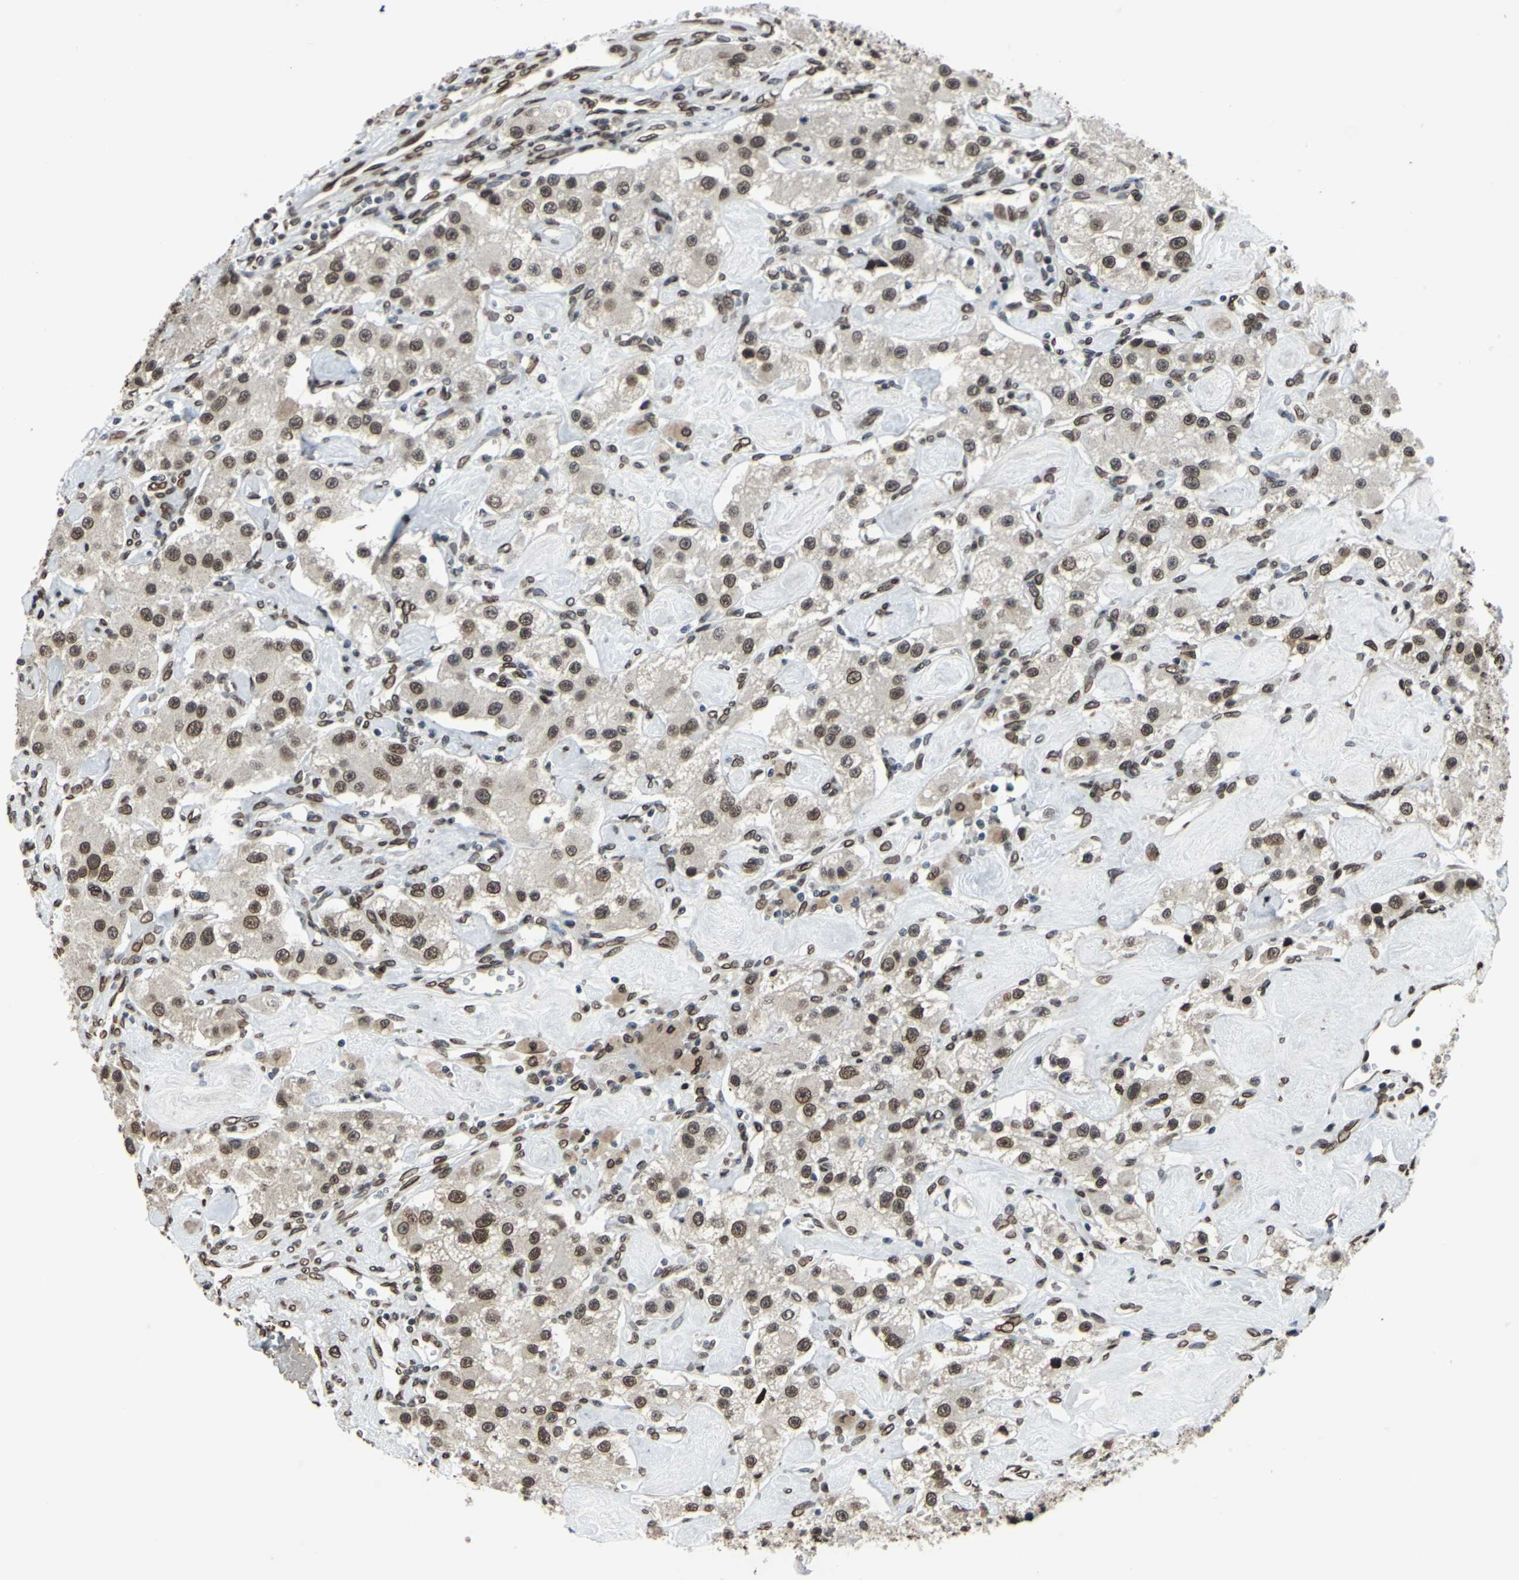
{"staining": {"intensity": "moderate", "quantity": ">75%", "location": "cytoplasmic/membranous,nuclear"}, "tissue": "carcinoid", "cell_type": "Tumor cells", "image_type": "cancer", "snomed": [{"axis": "morphology", "description": "Carcinoid, malignant, NOS"}, {"axis": "topography", "description": "Pancreas"}], "caption": "Malignant carcinoid tissue displays moderate cytoplasmic/membranous and nuclear staining in about >75% of tumor cells, visualized by immunohistochemistry.", "gene": "ISY1", "patient": {"sex": "male", "age": 41}}